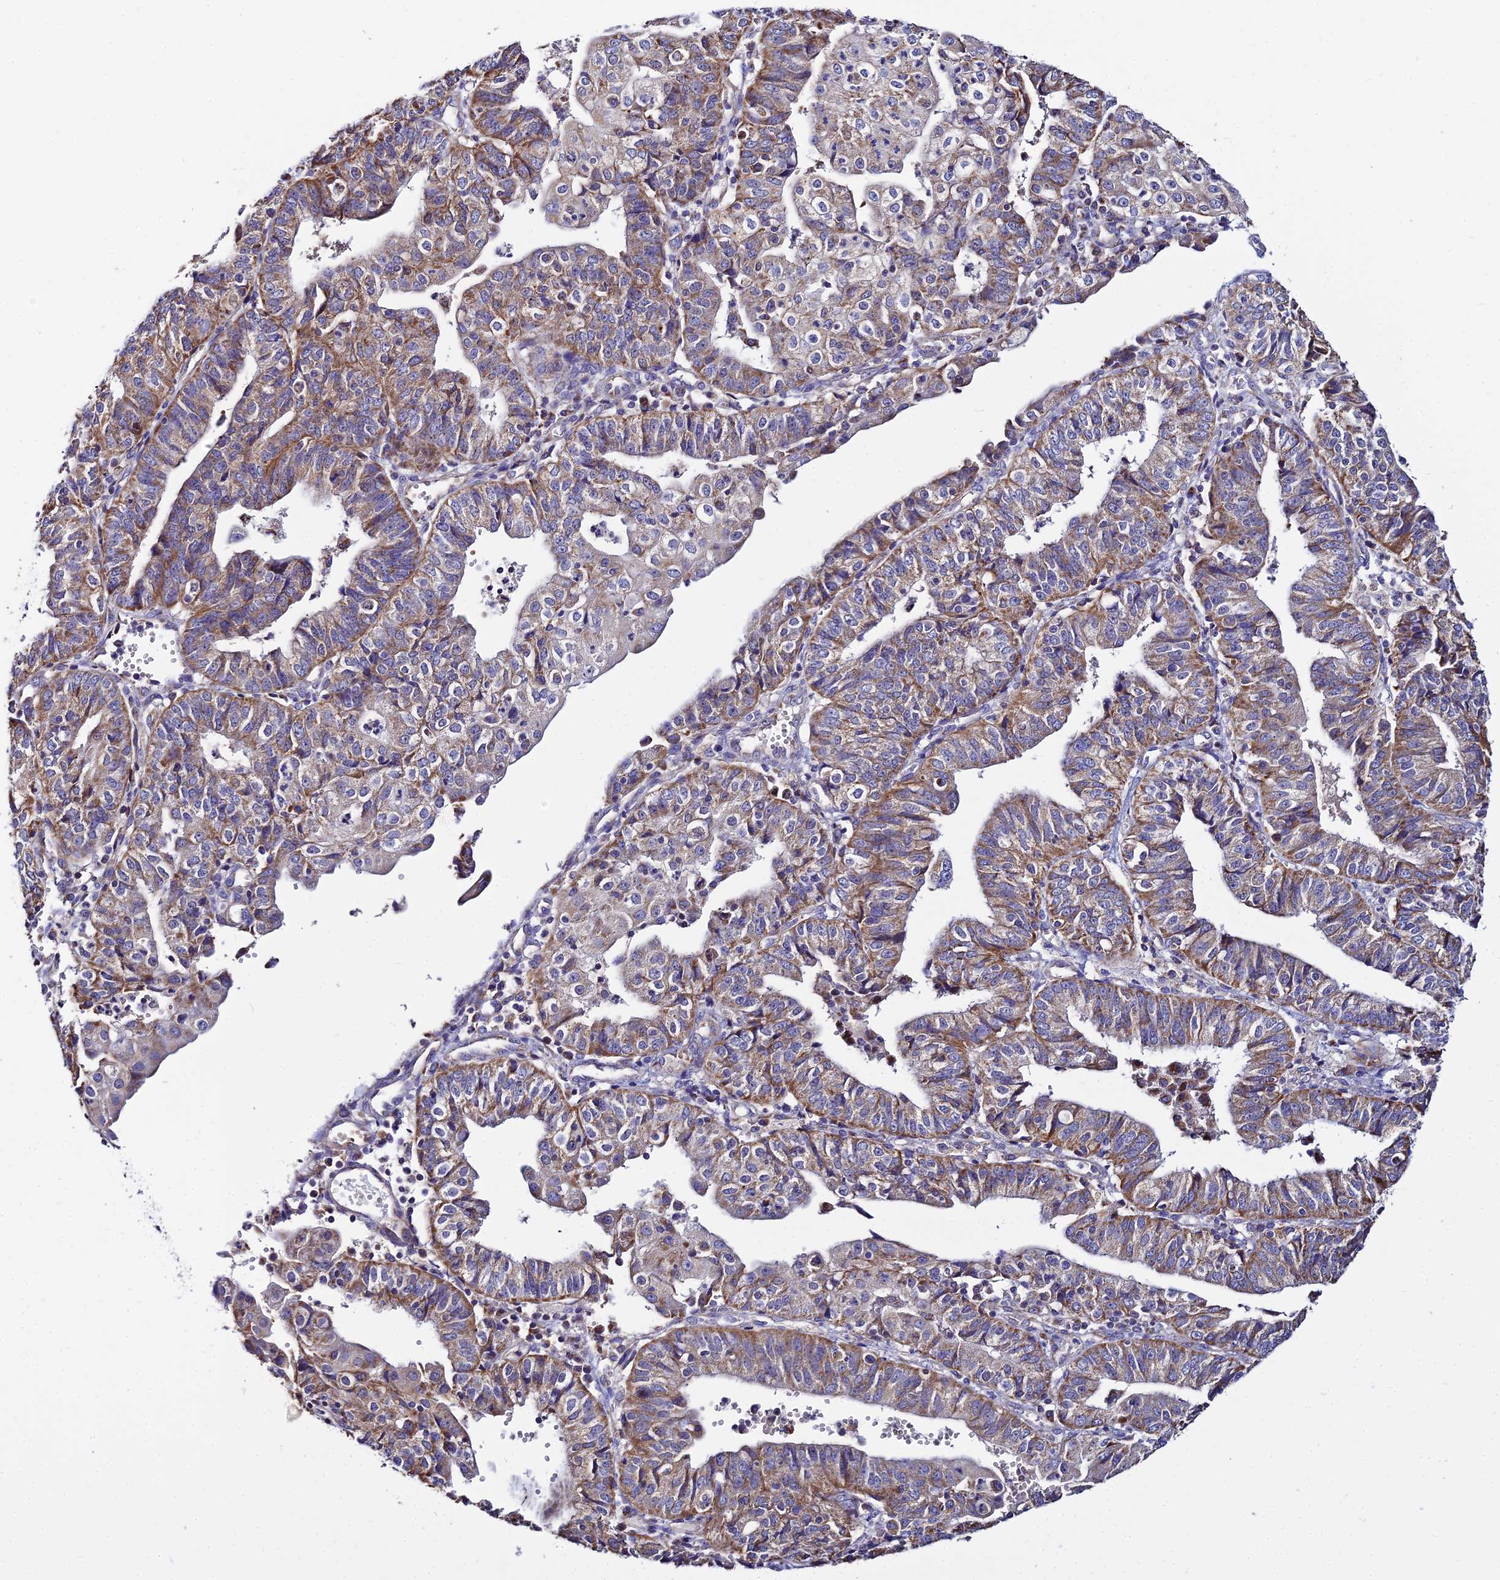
{"staining": {"intensity": "moderate", "quantity": ">75%", "location": "cytoplasmic/membranous"}, "tissue": "endometrial cancer", "cell_type": "Tumor cells", "image_type": "cancer", "snomed": [{"axis": "morphology", "description": "Adenocarcinoma, NOS"}, {"axis": "topography", "description": "Endometrium"}], "caption": "A brown stain highlights moderate cytoplasmic/membranous expression of a protein in human endometrial cancer tumor cells. The staining is performed using DAB (3,3'-diaminobenzidine) brown chromogen to label protein expression. The nuclei are counter-stained blue using hematoxylin.", "gene": "TYW5", "patient": {"sex": "female", "age": 56}}